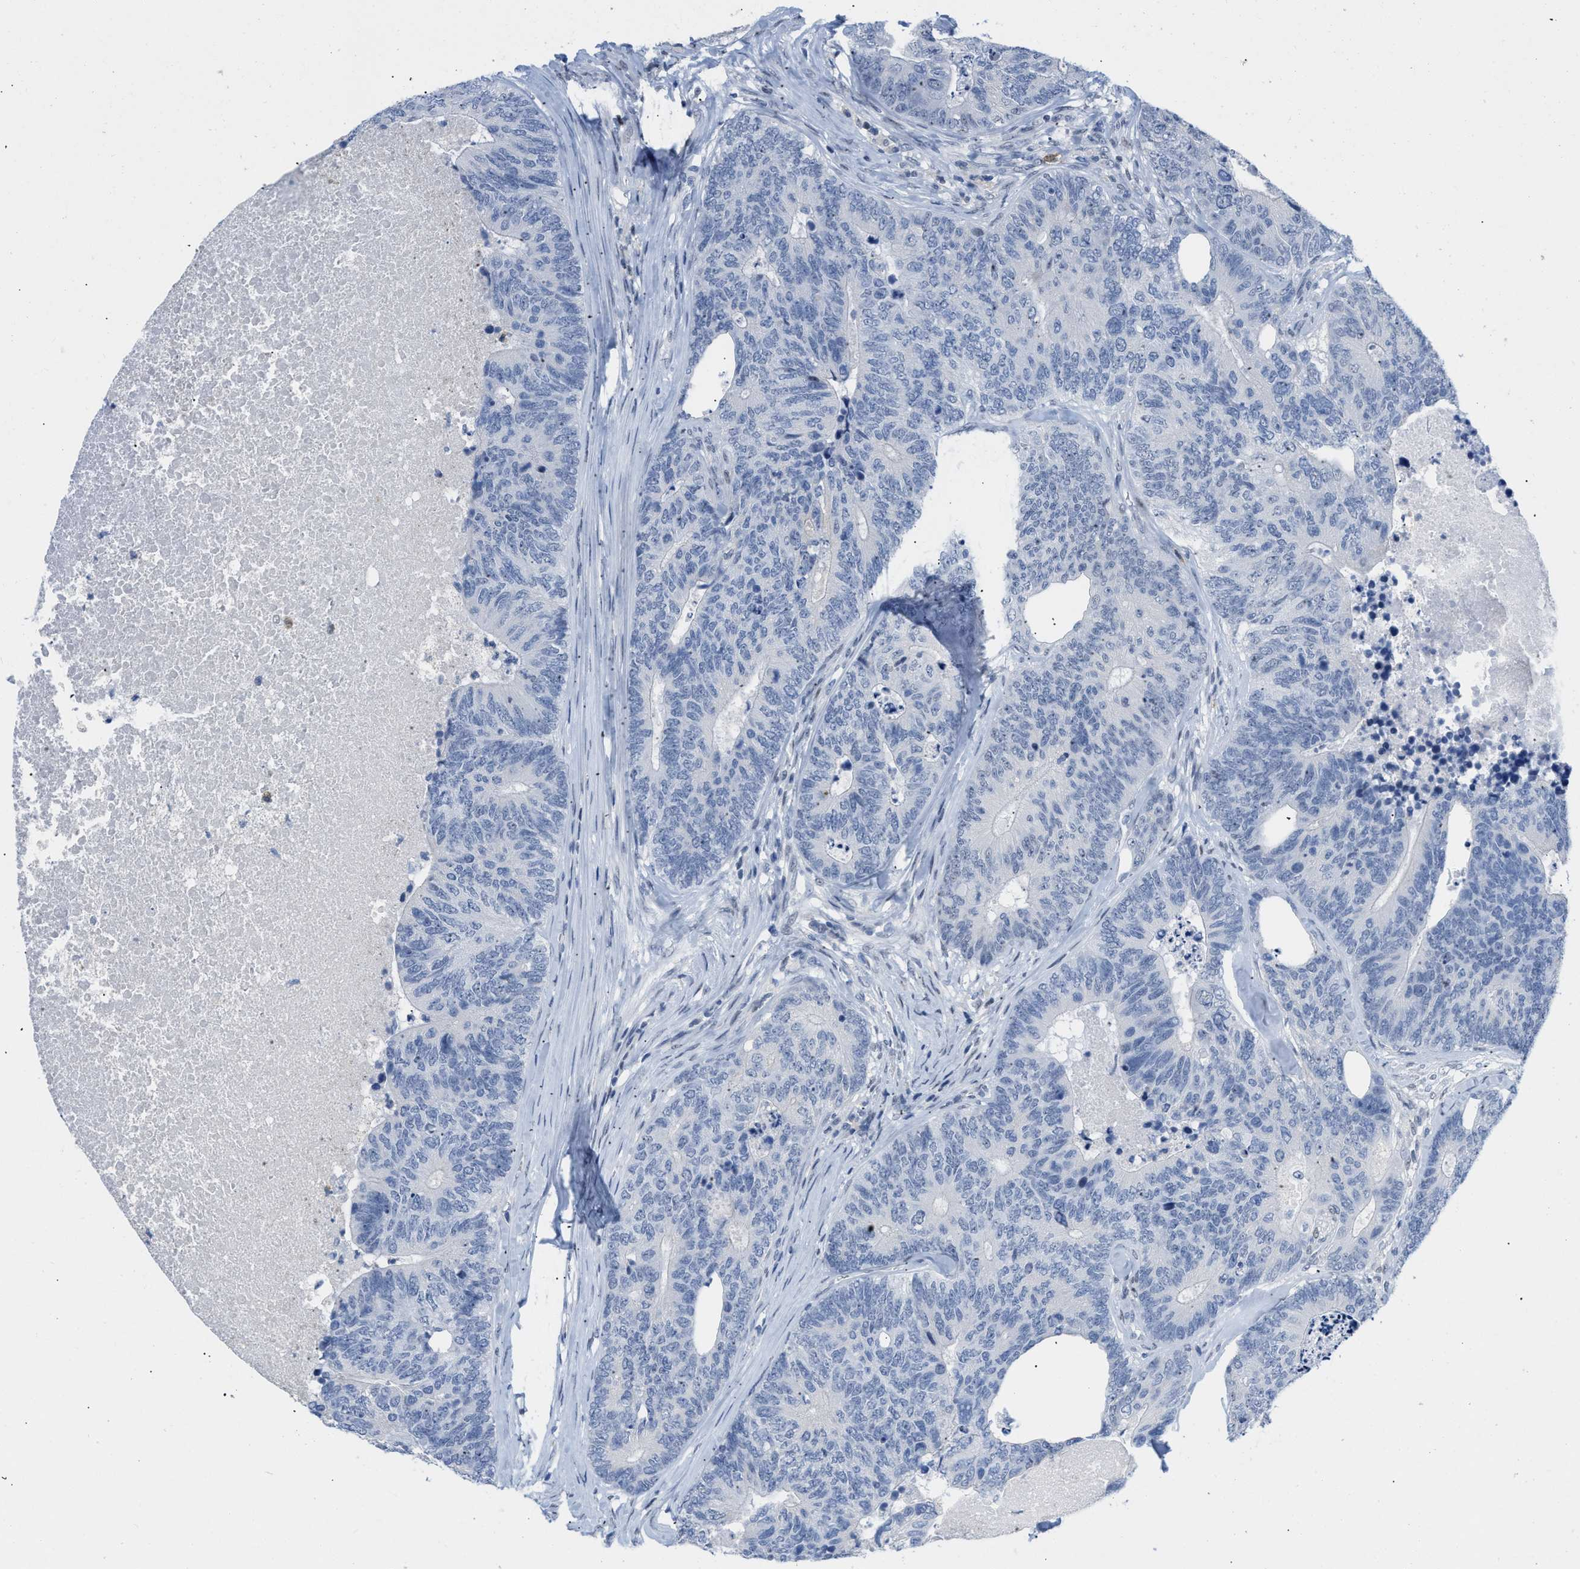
{"staining": {"intensity": "negative", "quantity": "none", "location": "none"}, "tissue": "colorectal cancer", "cell_type": "Tumor cells", "image_type": "cancer", "snomed": [{"axis": "morphology", "description": "Adenocarcinoma, NOS"}, {"axis": "topography", "description": "Colon"}], "caption": "This is an IHC micrograph of colorectal cancer. There is no positivity in tumor cells.", "gene": "BOLL", "patient": {"sex": "female", "age": 67}}